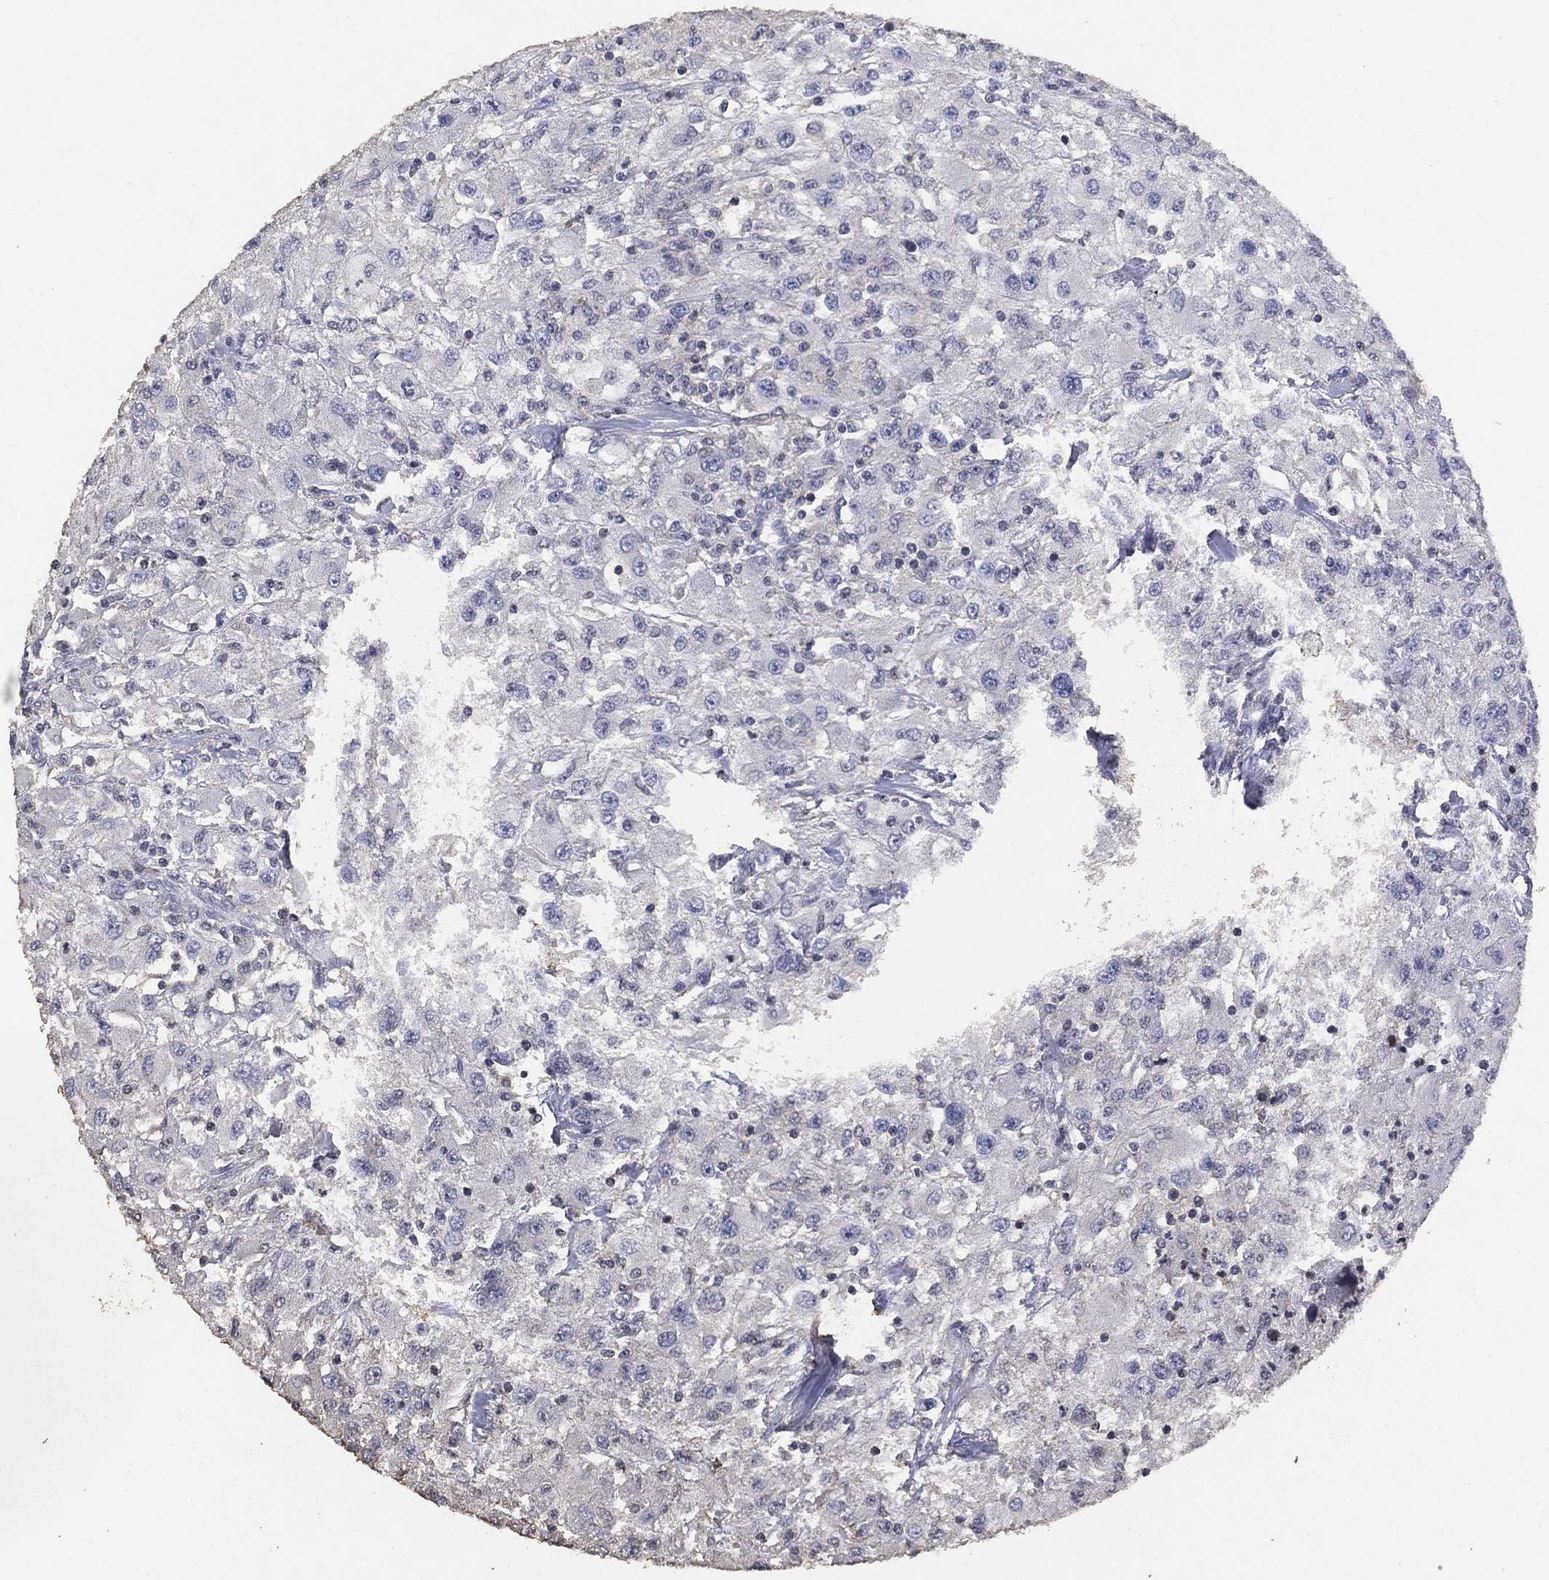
{"staining": {"intensity": "negative", "quantity": "none", "location": "none"}, "tissue": "renal cancer", "cell_type": "Tumor cells", "image_type": "cancer", "snomed": [{"axis": "morphology", "description": "Adenocarcinoma, NOS"}, {"axis": "topography", "description": "Kidney"}], "caption": "A high-resolution micrograph shows immunohistochemistry (IHC) staining of adenocarcinoma (renal), which reveals no significant positivity in tumor cells.", "gene": "ADPRHL1", "patient": {"sex": "female", "age": 67}}